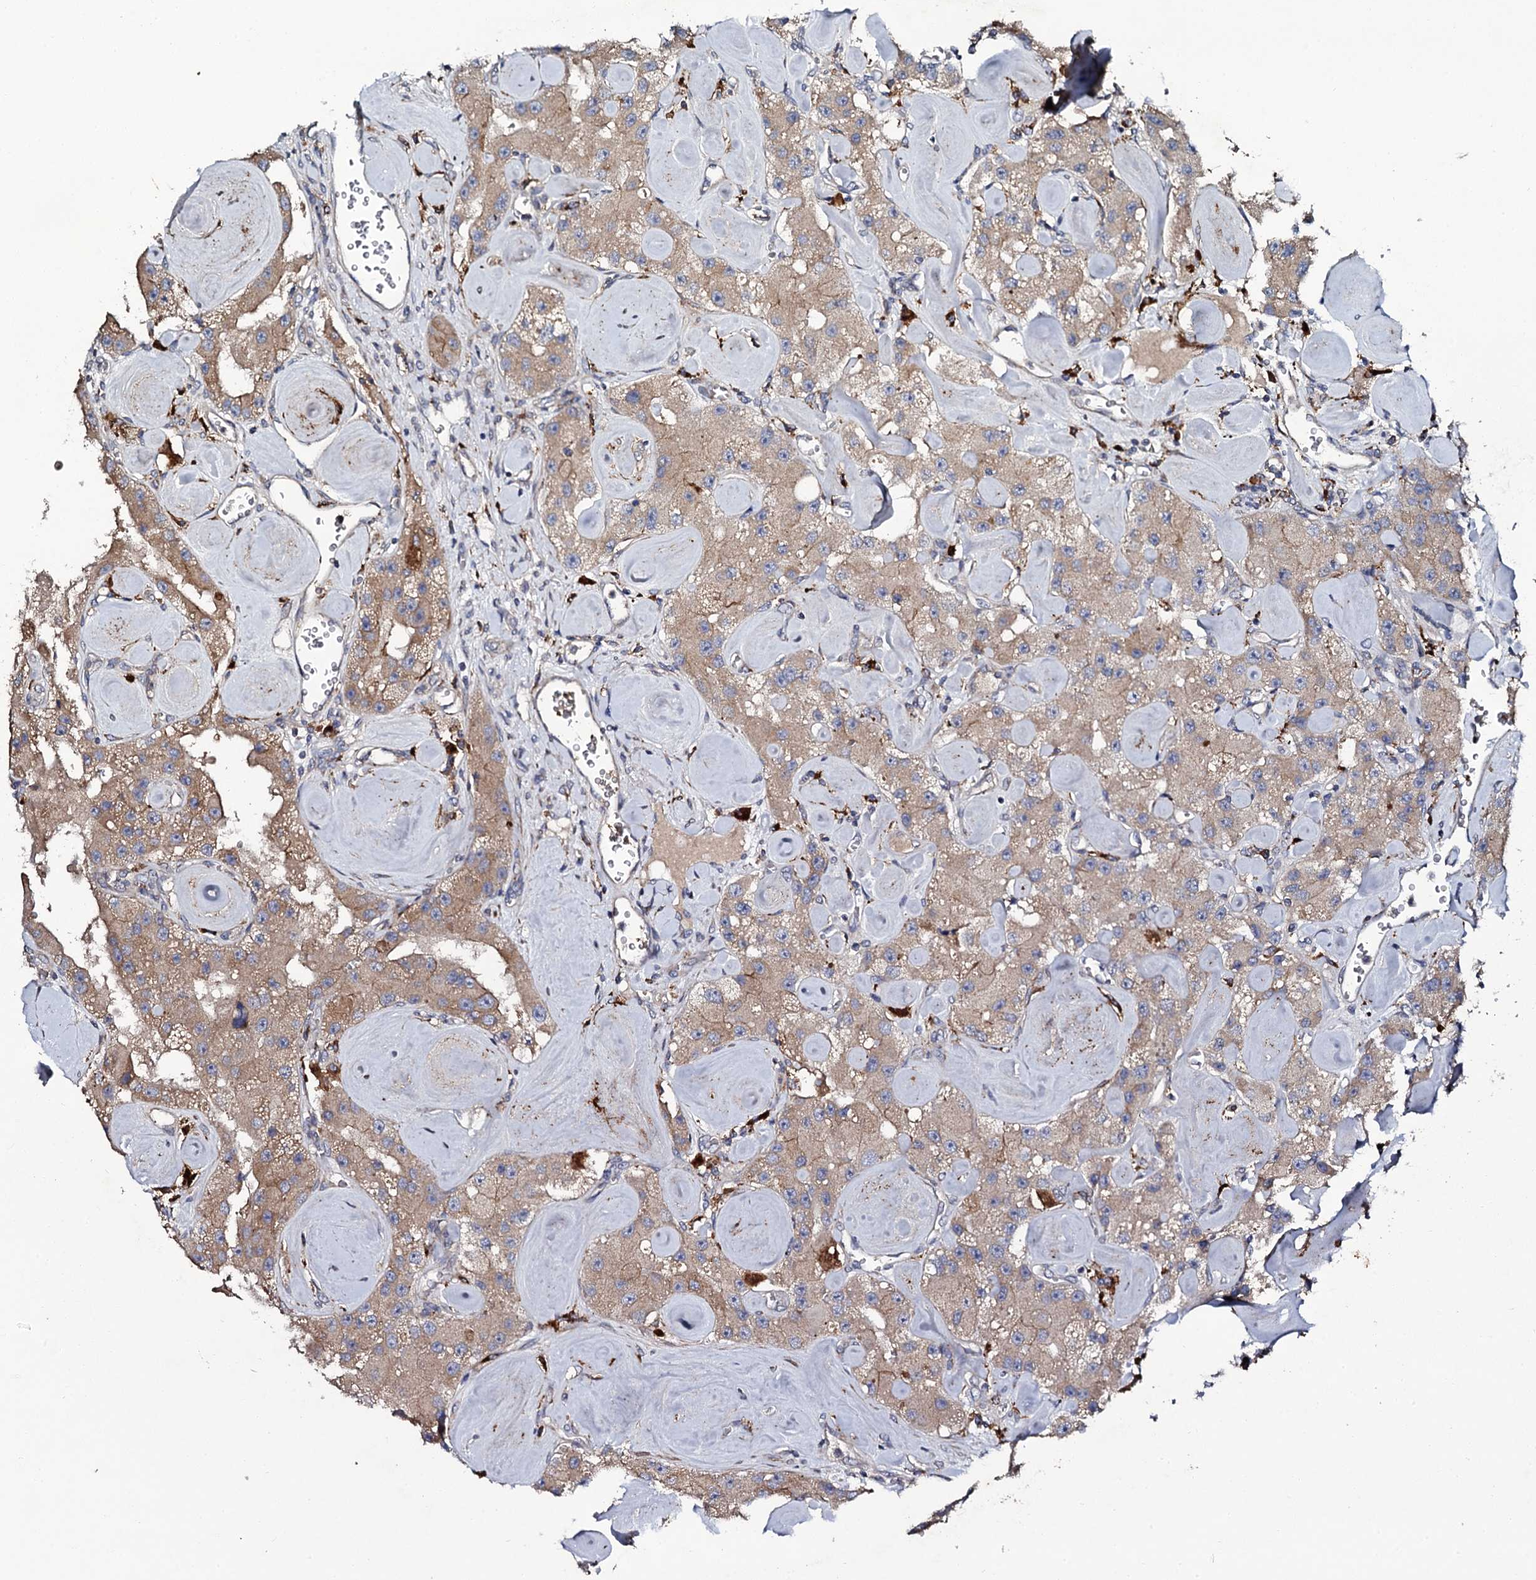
{"staining": {"intensity": "weak", "quantity": ">75%", "location": "cytoplasmic/membranous"}, "tissue": "carcinoid", "cell_type": "Tumor cells", "image_type": "cancer", "snomed": [{"axis": "morphology", "description": "Carcinoid, malignant, NOS"}, {"axis": "topography", "description": "Pancreas"}], "caption": "Carcinoid tissue reveals weak cytoplasmic/membranous staining in about >75% of tumor cells, visualized by immunohistochemistry.", "gene": "LRRC28", "patient": {"sex": "male", "age": 41}}